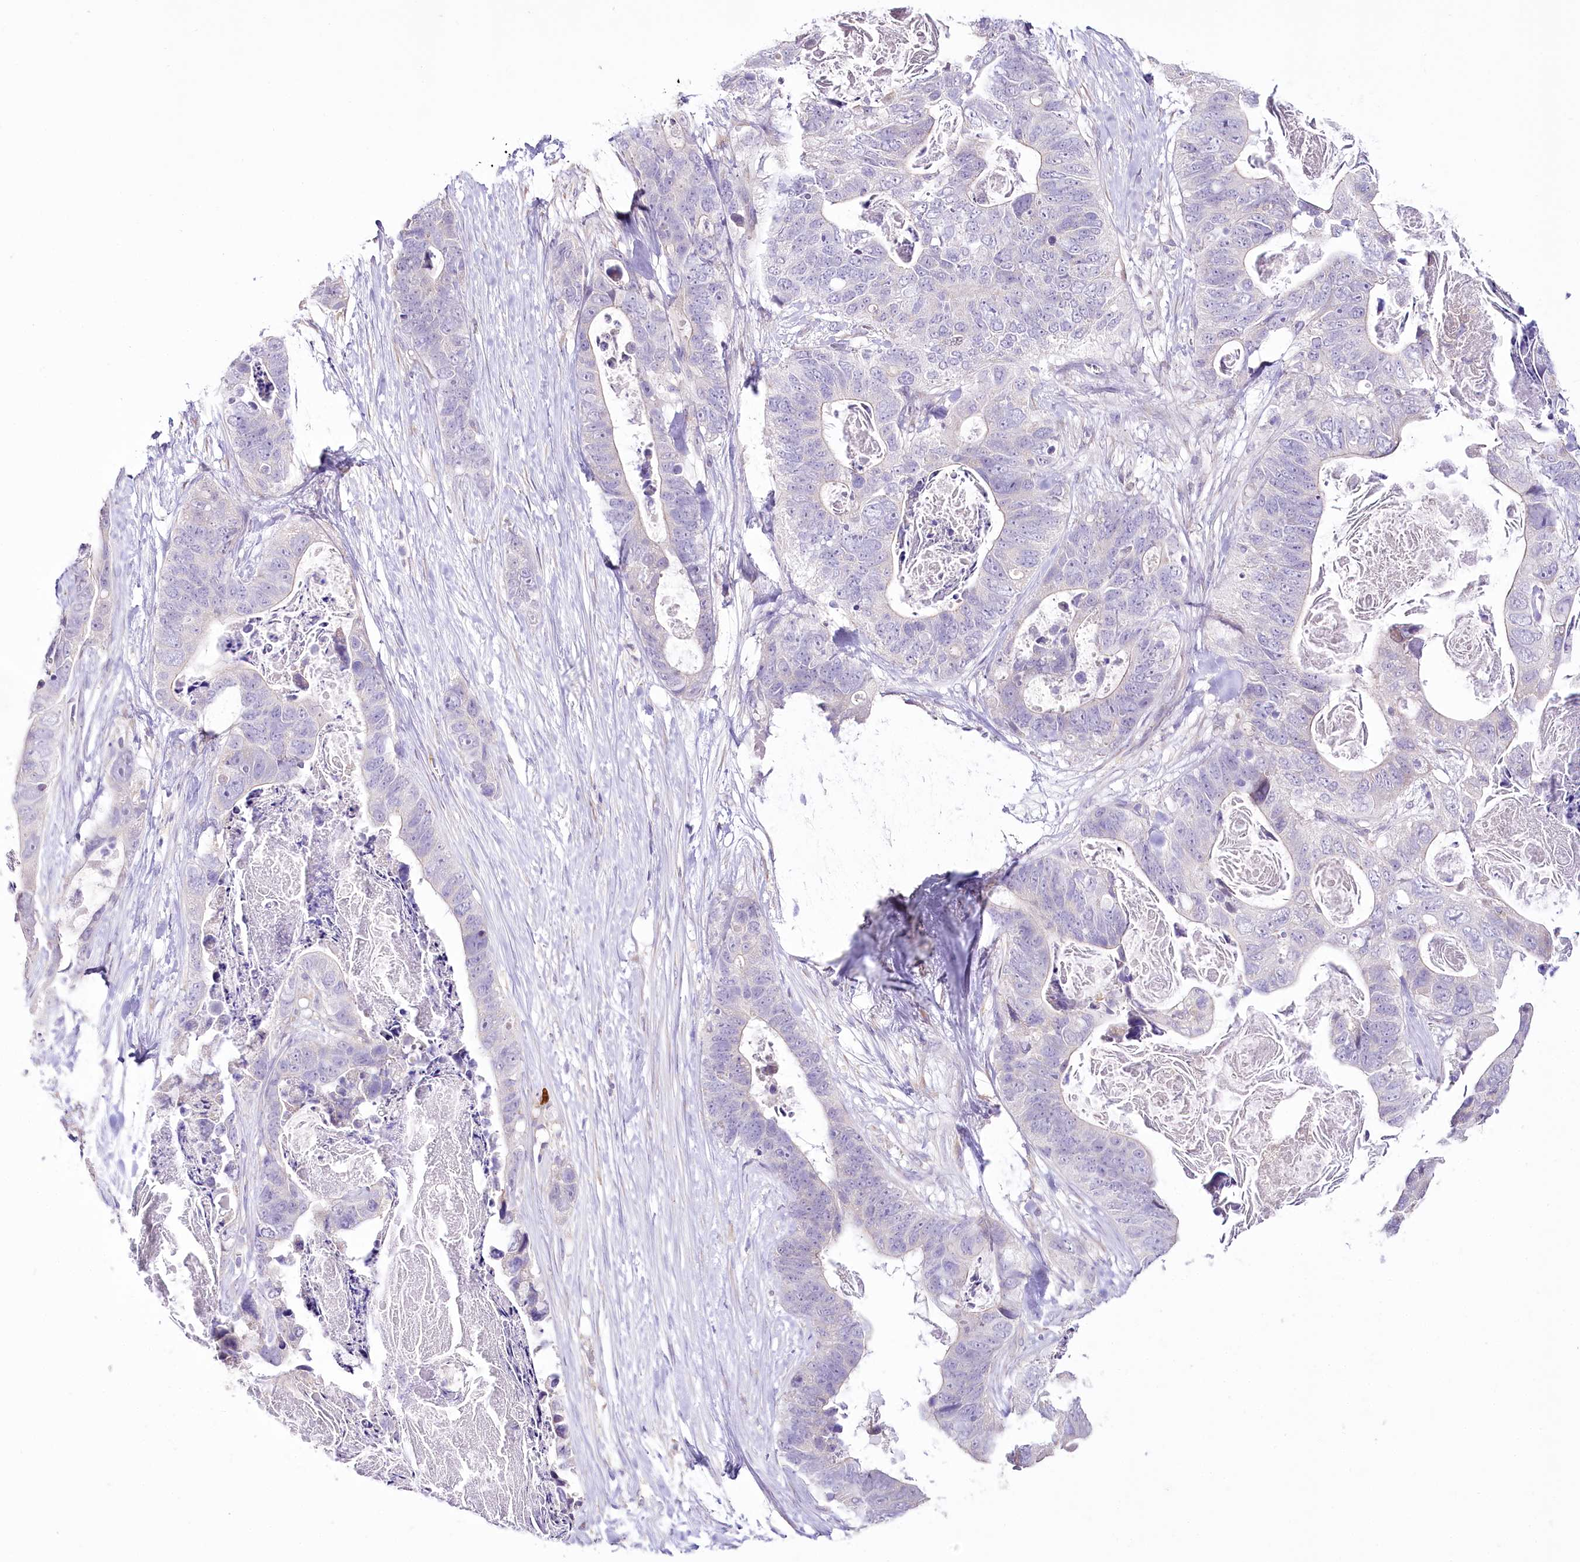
{"staining": {"intensity": "negative", "quantity": "none", "location": "none"}, "tissue": "stomach cancer", "cell_type": "Tumor cells", "image_type": "cancer", "snomed": [{"axis": "morphology", "description": "Adenocarcinoma, NOS"}, {"axis": "topography", "description": "Stomach"}], "caption": "The photomicrograph exhibits no significant positivity in tumor cells of stomach cancer.", "gene": "DPYD", "patient": {"sex": "female", "age": 89}}